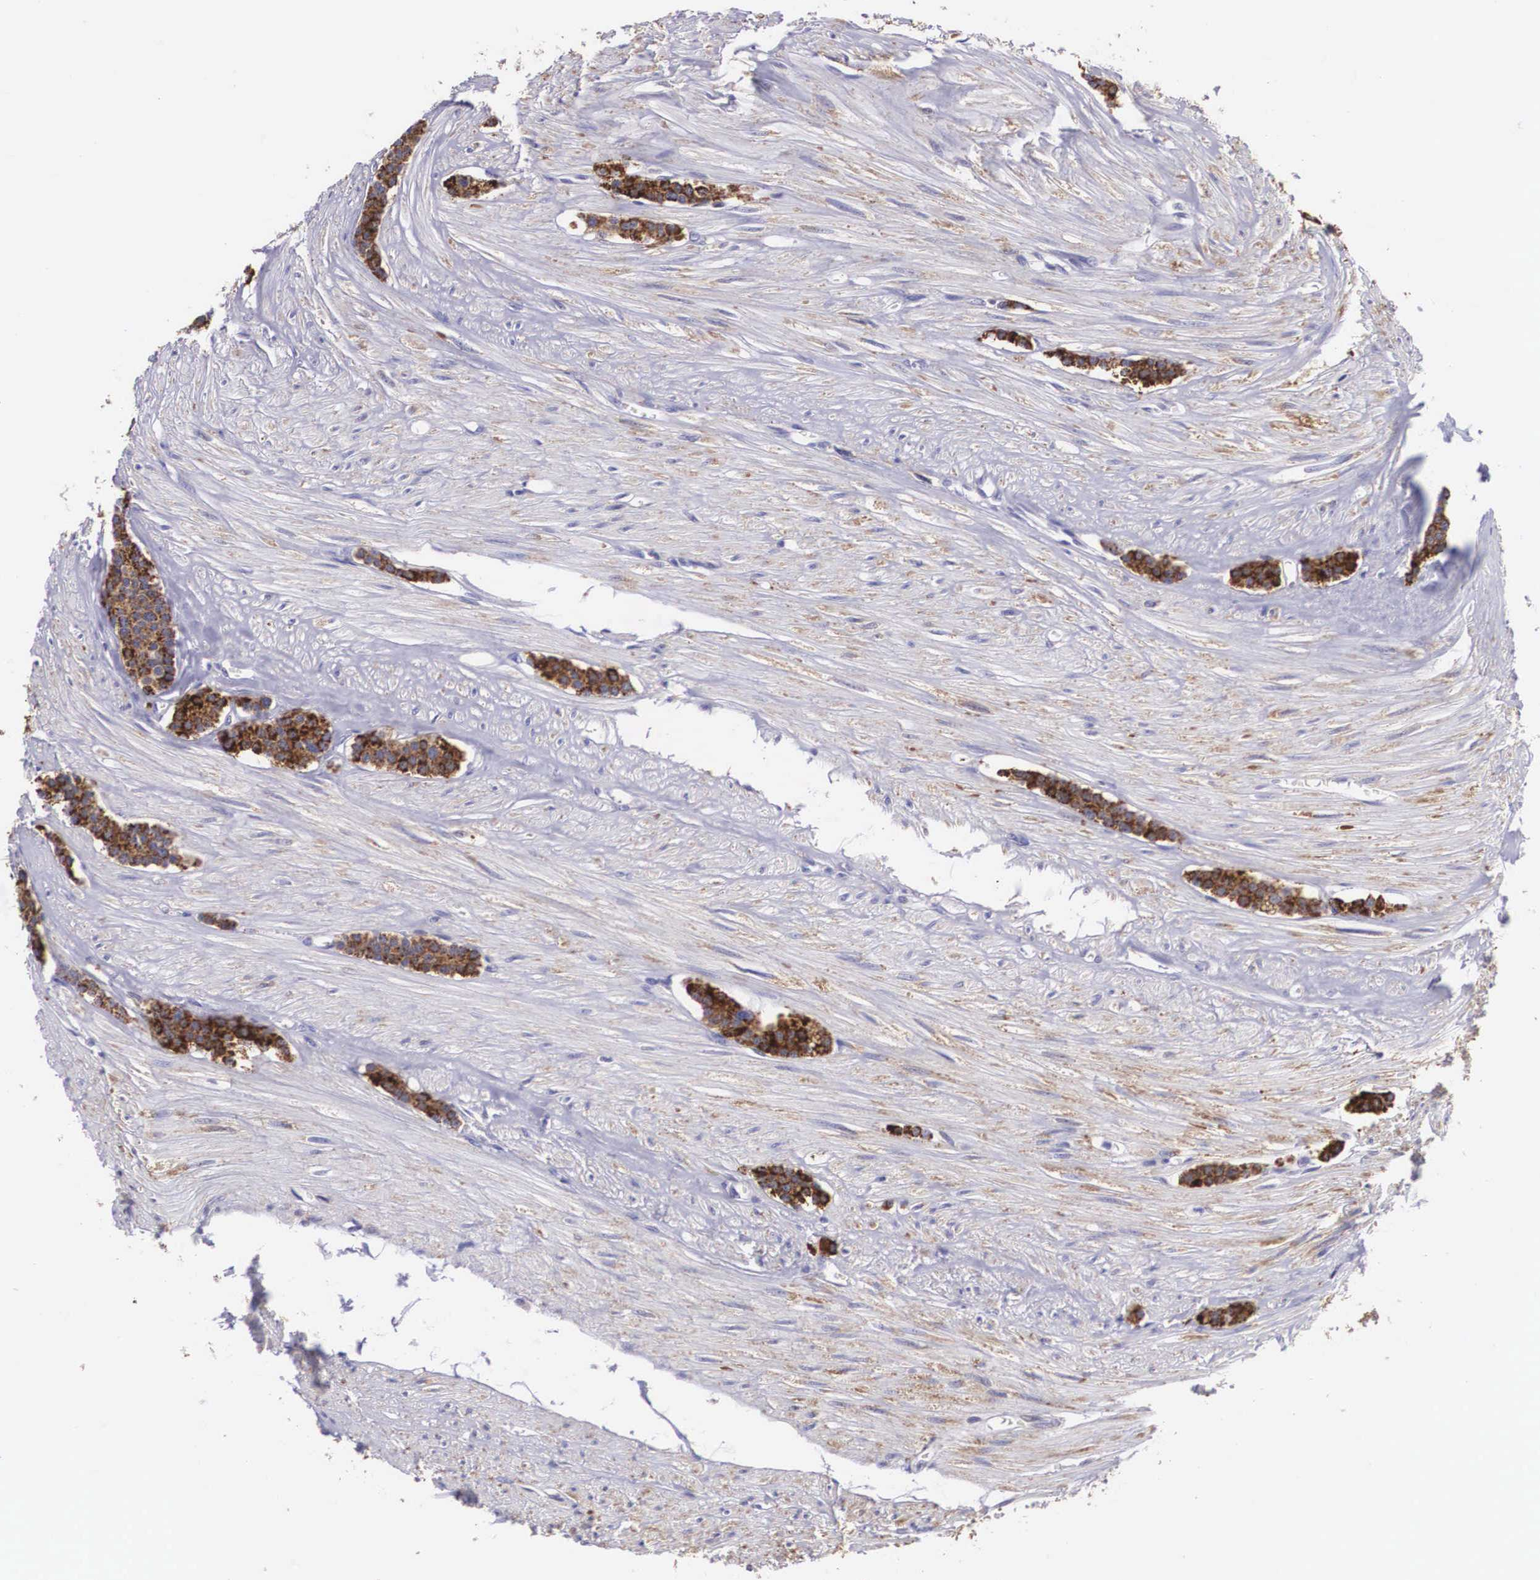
{"staining": {"intensity": "strong", "quantity": ">75%", "location": "cytoplasmic/membranous"}, "tissue": "carcinoid", "cell_type": "Tumor cells", "image_type": "cancer", "snomed": [{"axis": "morphology", "description": "Carcinoid, malignant, NOS"}, {"axis": "topography", "description": "Small intestine"}], "caption": "Strong cytoplasmic/membranous protein positivity is identified in about >75% of tumor cells in carcinoid. The staining was performed using DAB to visualize the protein expression in brown, while the nuclei were stained in blue with hematoxylin (Magnification: 20x).", "gene": "ARG2", "patient": {"sex": "male", "age": 60}}